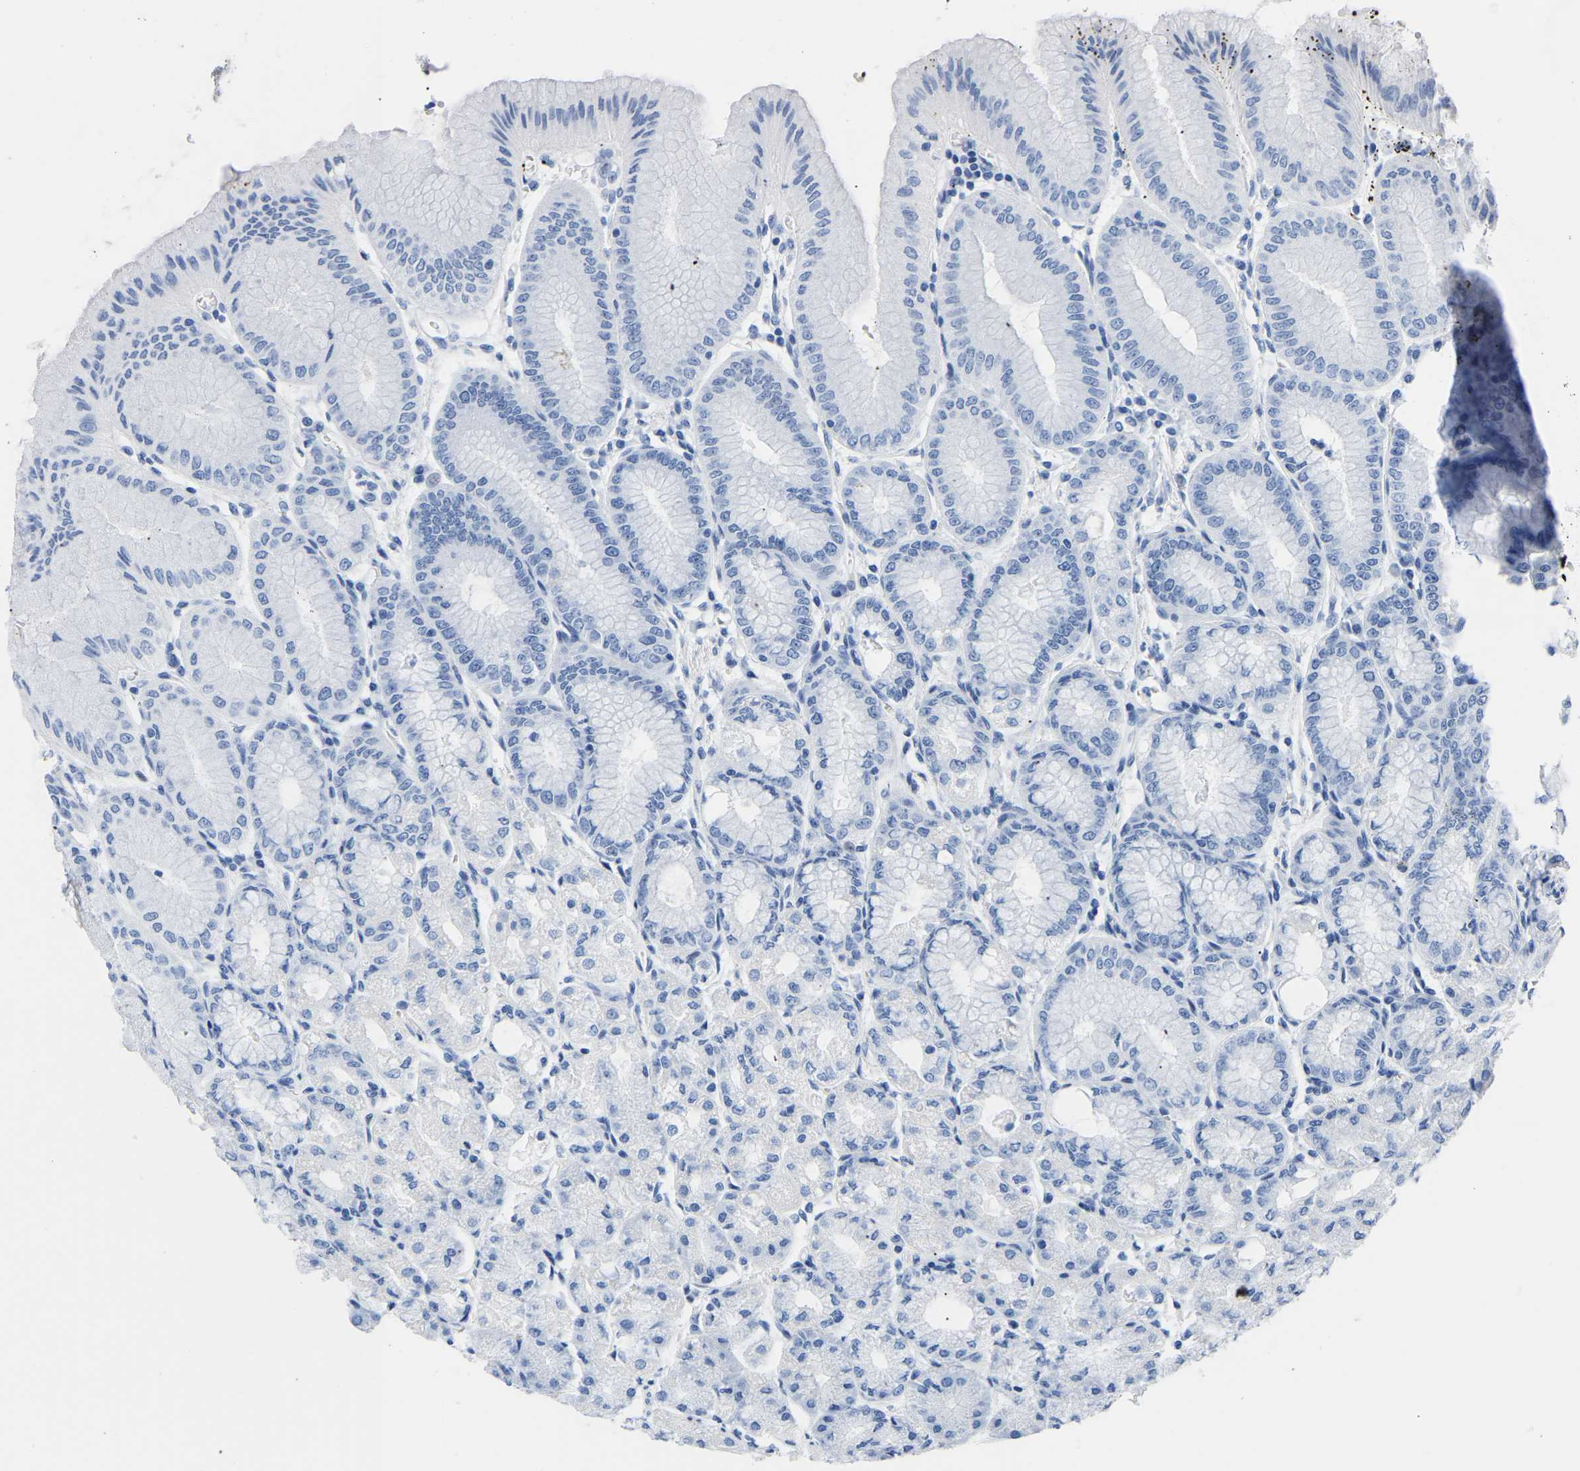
{"staining": {"intensity": "negative", "quantity": "none", "location": "none"}, "tissue": "stomach", "cell_type": "Glandular cells", "image_type": "normal", "snomed": [{"axis": "morphology", "description": "Normal tissue, NOS"}, {"axis": "topography", "description": "Stomach, lower"}], "caption": "Micrograph shows no protein expression in glandular cells of normal stomach.", "gene": "UPK3A", "patient": {"sex": "male", "age": 71}}